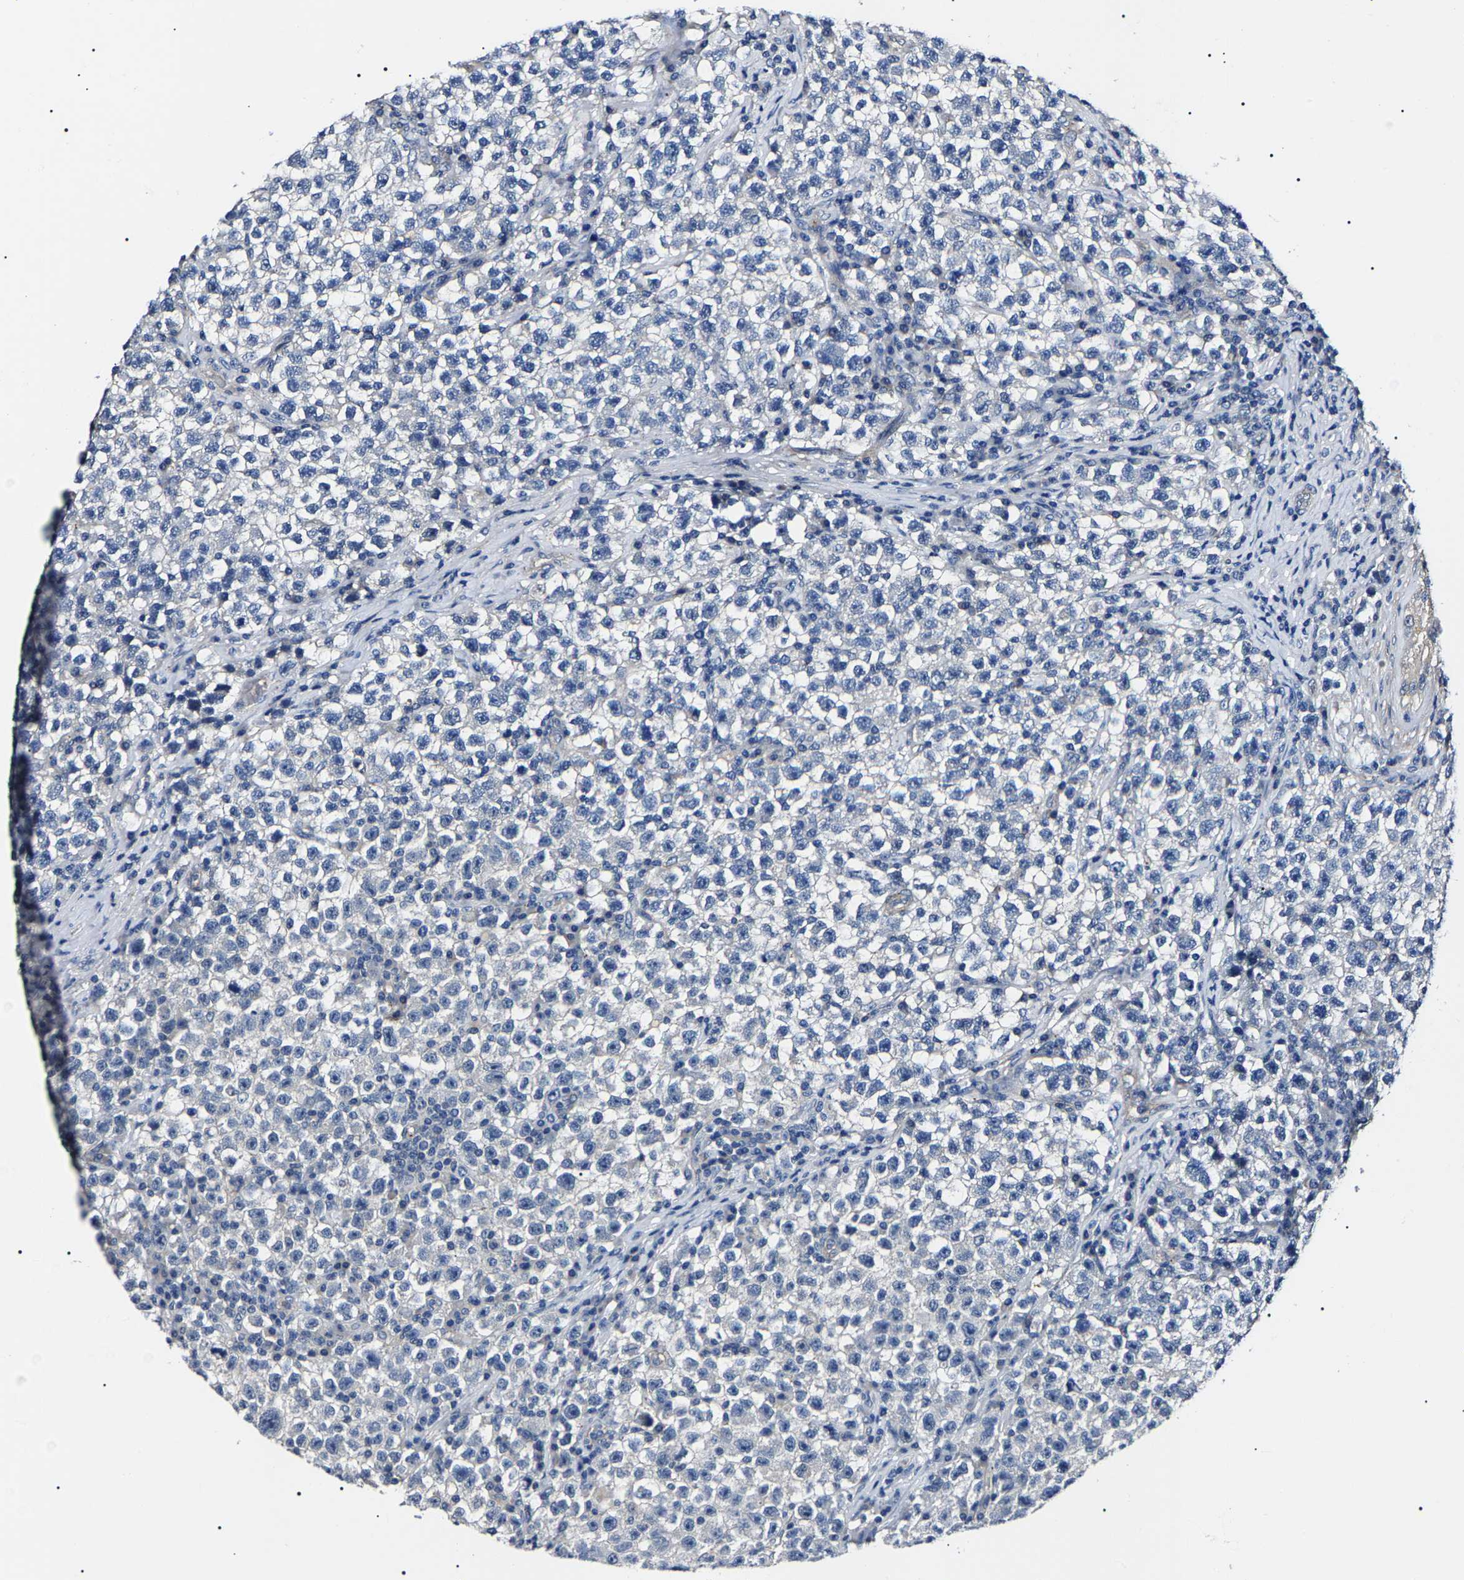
{"staining": {"intensity": "negative", "quantity": "none", "location": "none"}, "tissue": "testis cancer", "cell_type": "Tumor cells", "image_type": "cancer", "snomed": [{"axis": "morphology", "description": "Seminoma, NOS"}, {"axis": "topography", "description": "Testis"}], "caption": "IHC histopathology image of human seminoma (testis) stained for a protein (brown), which shows no staining in tumor cells.", "gene": "KLHL42", "patient": {"sex": "male", "age": 22}}